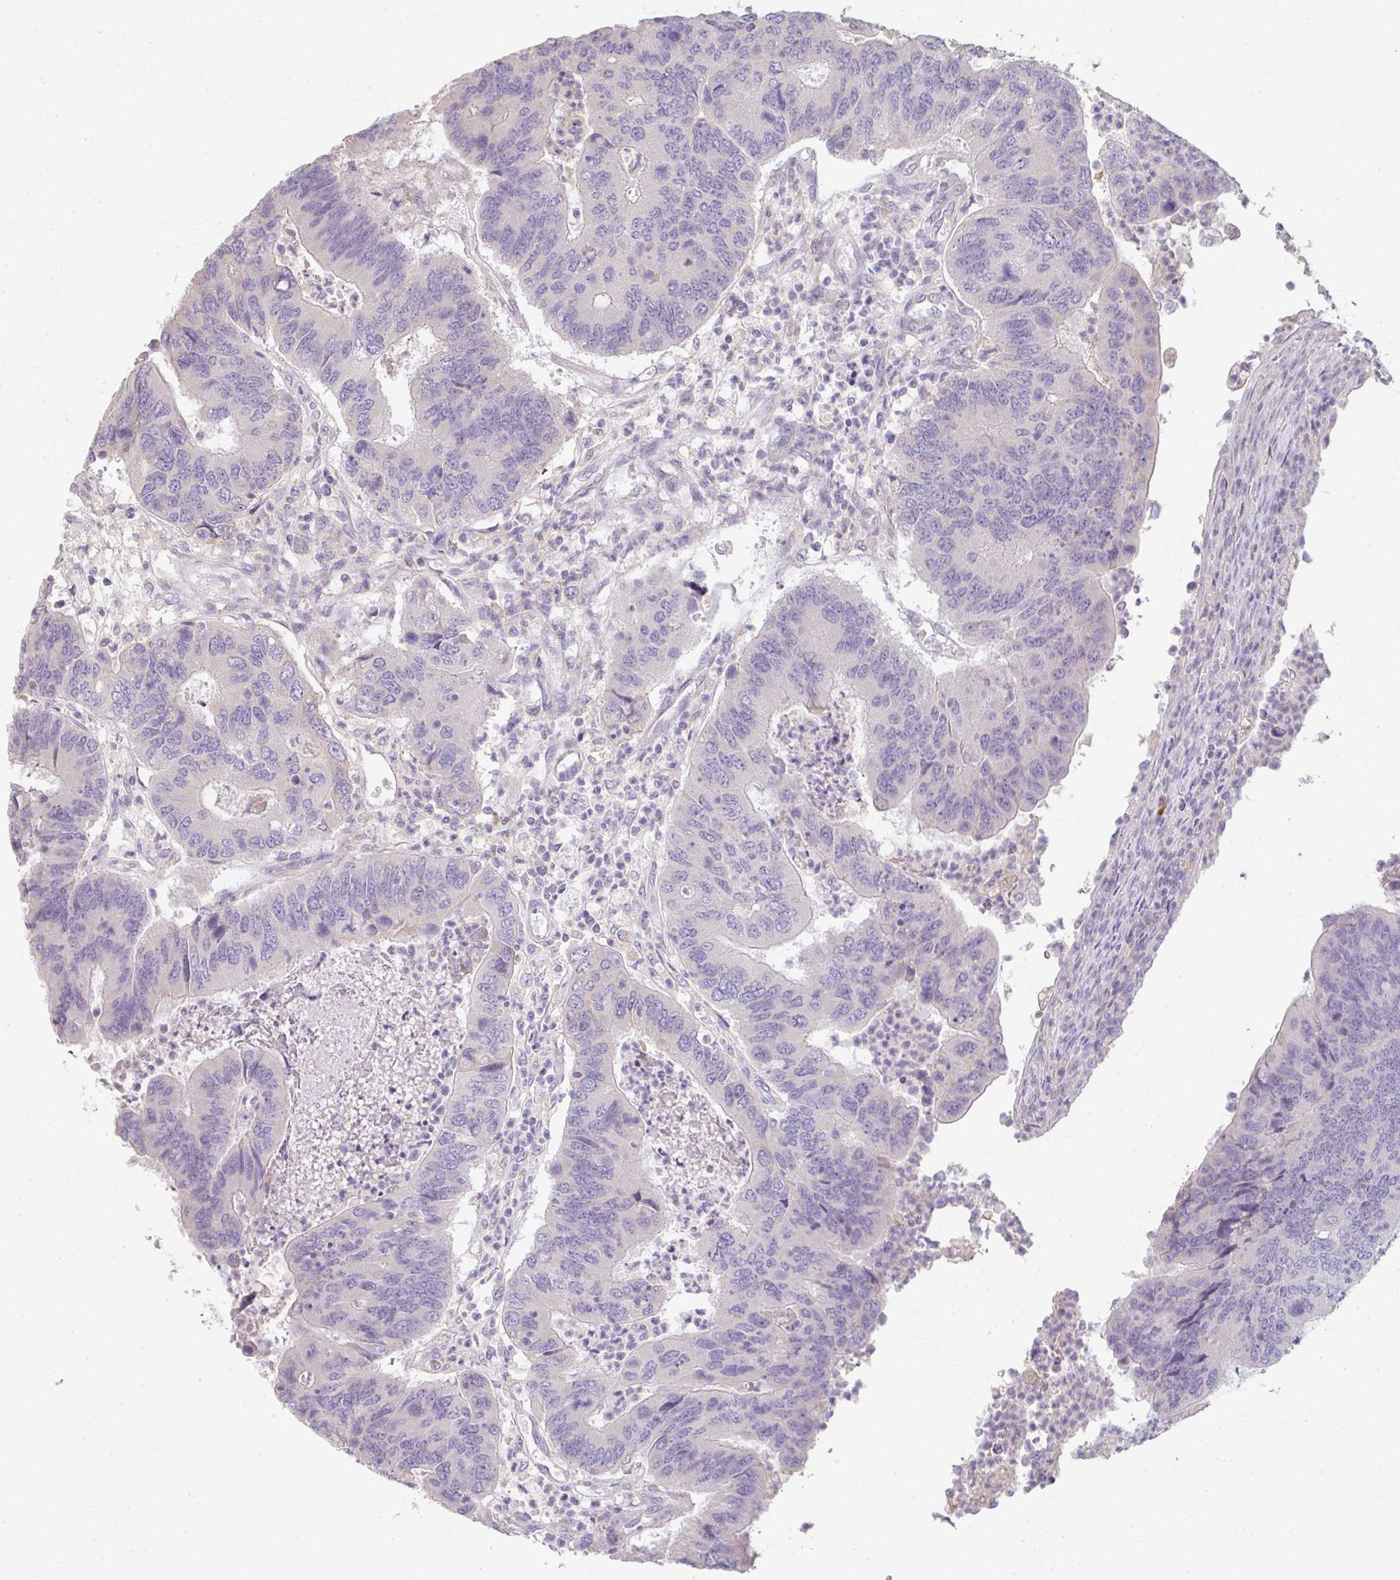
{"staining": {"intensity": "negative", "quantity": "none", "location": "none"}, "tissue": "colorectal cancer", "cell_type": "Tumor cells", "image_type": "cancer", "snomed": [{"axis": "morphology", "description": "Adenocarcinoma, NOS"}, {"axis": "topography", "description": "Colon"}], "caption": "A high-resolution histopathology image shows IHC staining of colorectal cancer (adenocarcinoma), which shows no significant positivity in tumor cells.", "gene": "ZNF215", "patient": {"sex": "female", "age": 67}}